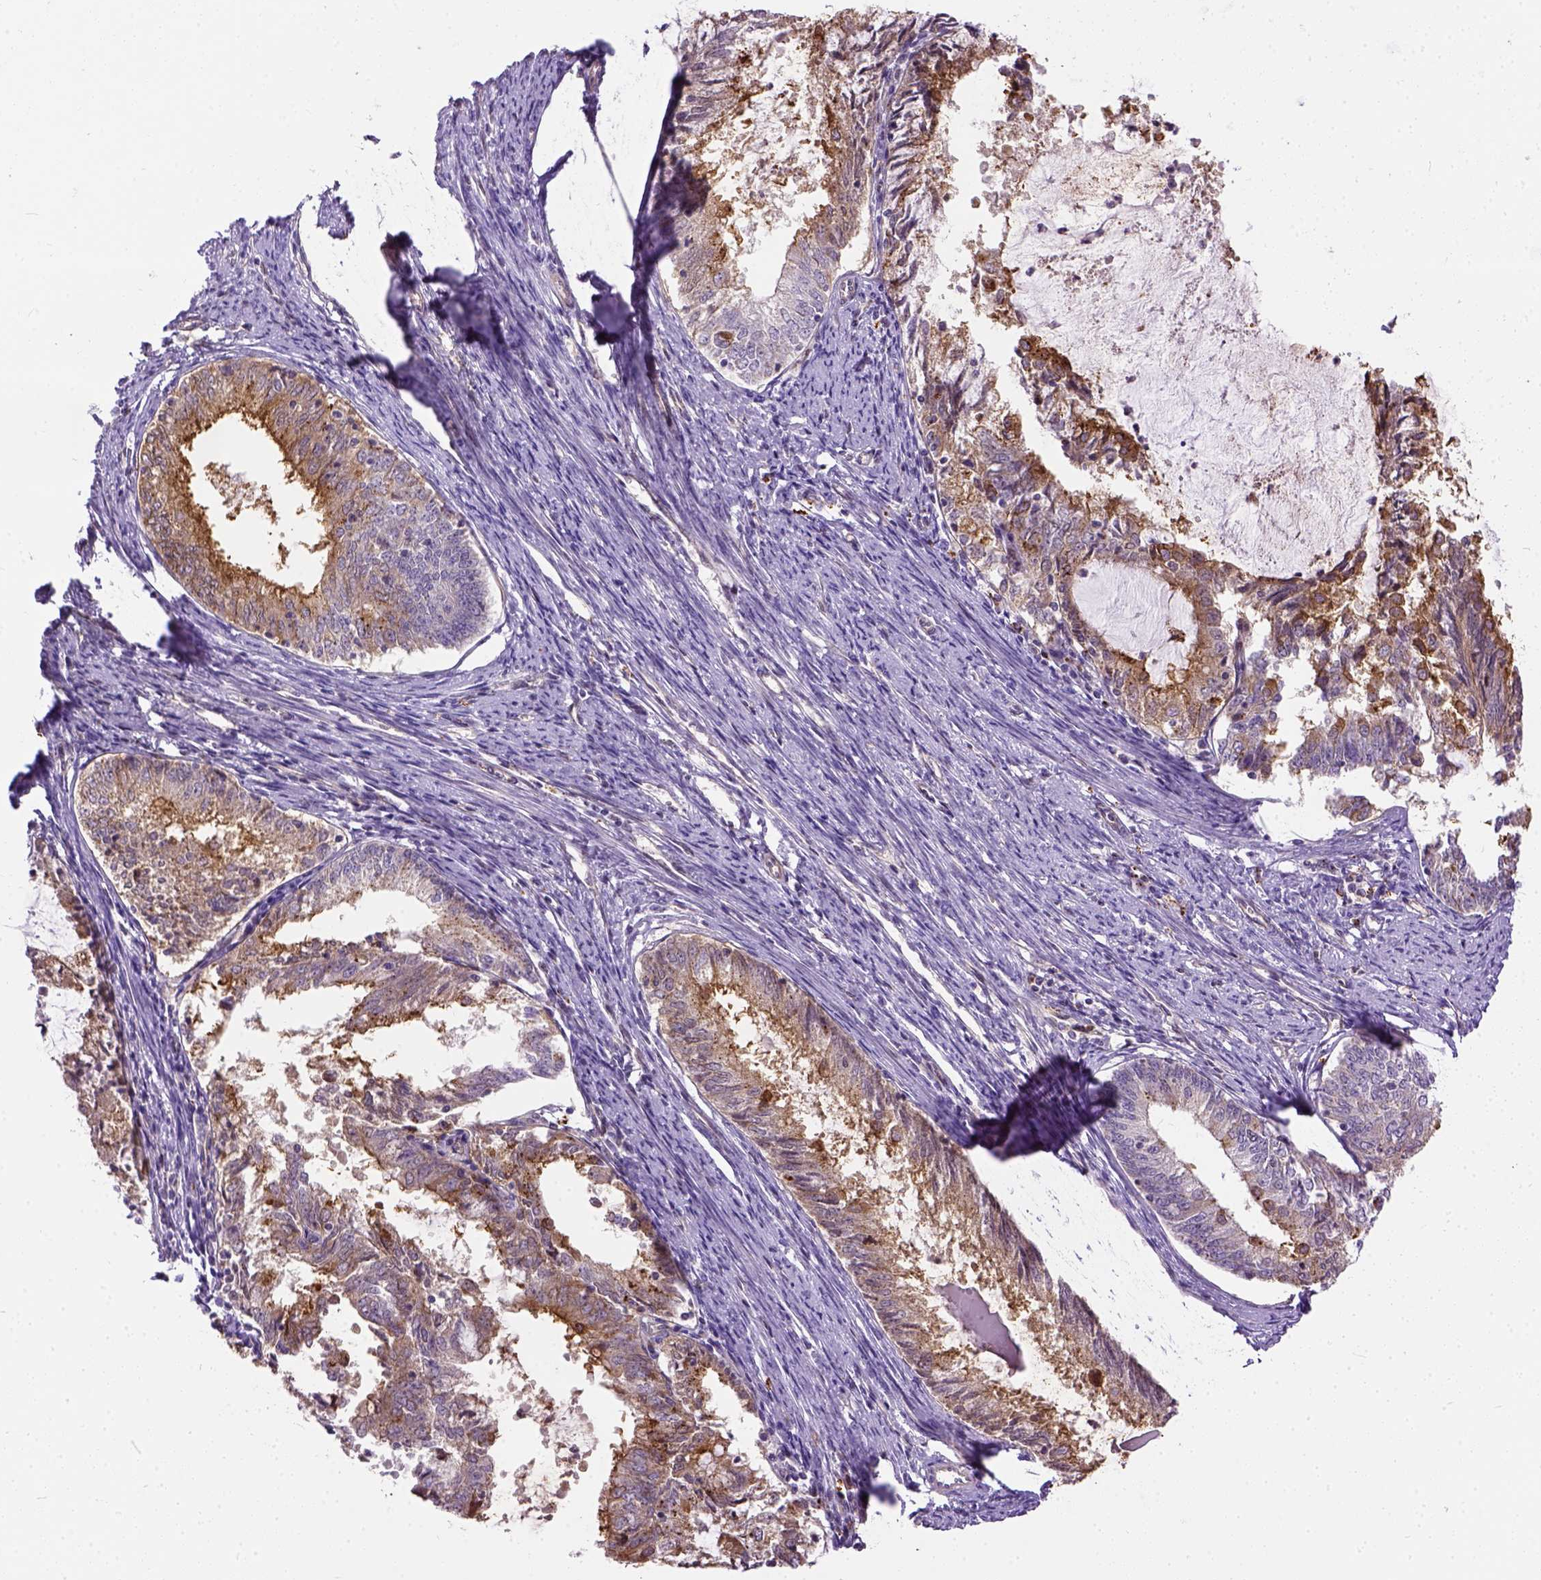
{"staining": {"intensity": "moderate", "quantity": "<25%", "location": "cytoplasmic/membranous"}, "tissue": "endometrial cancer", "cell_type": "Tumor cells", "image_type": "cancer", "snomed": [{"axis": "morphology", "description": "Adenocarcinoma, NOS"}, {"axis": "topography", "description": "Endometrium"}], "caption": "Tumor cells reveal low levels of moderate cytoplasmic/membranous positivity in approximately <25% of cells in human endometrial cancer.", "gene": "KAZN", "patient": {"sex": "female", "age": 57}}